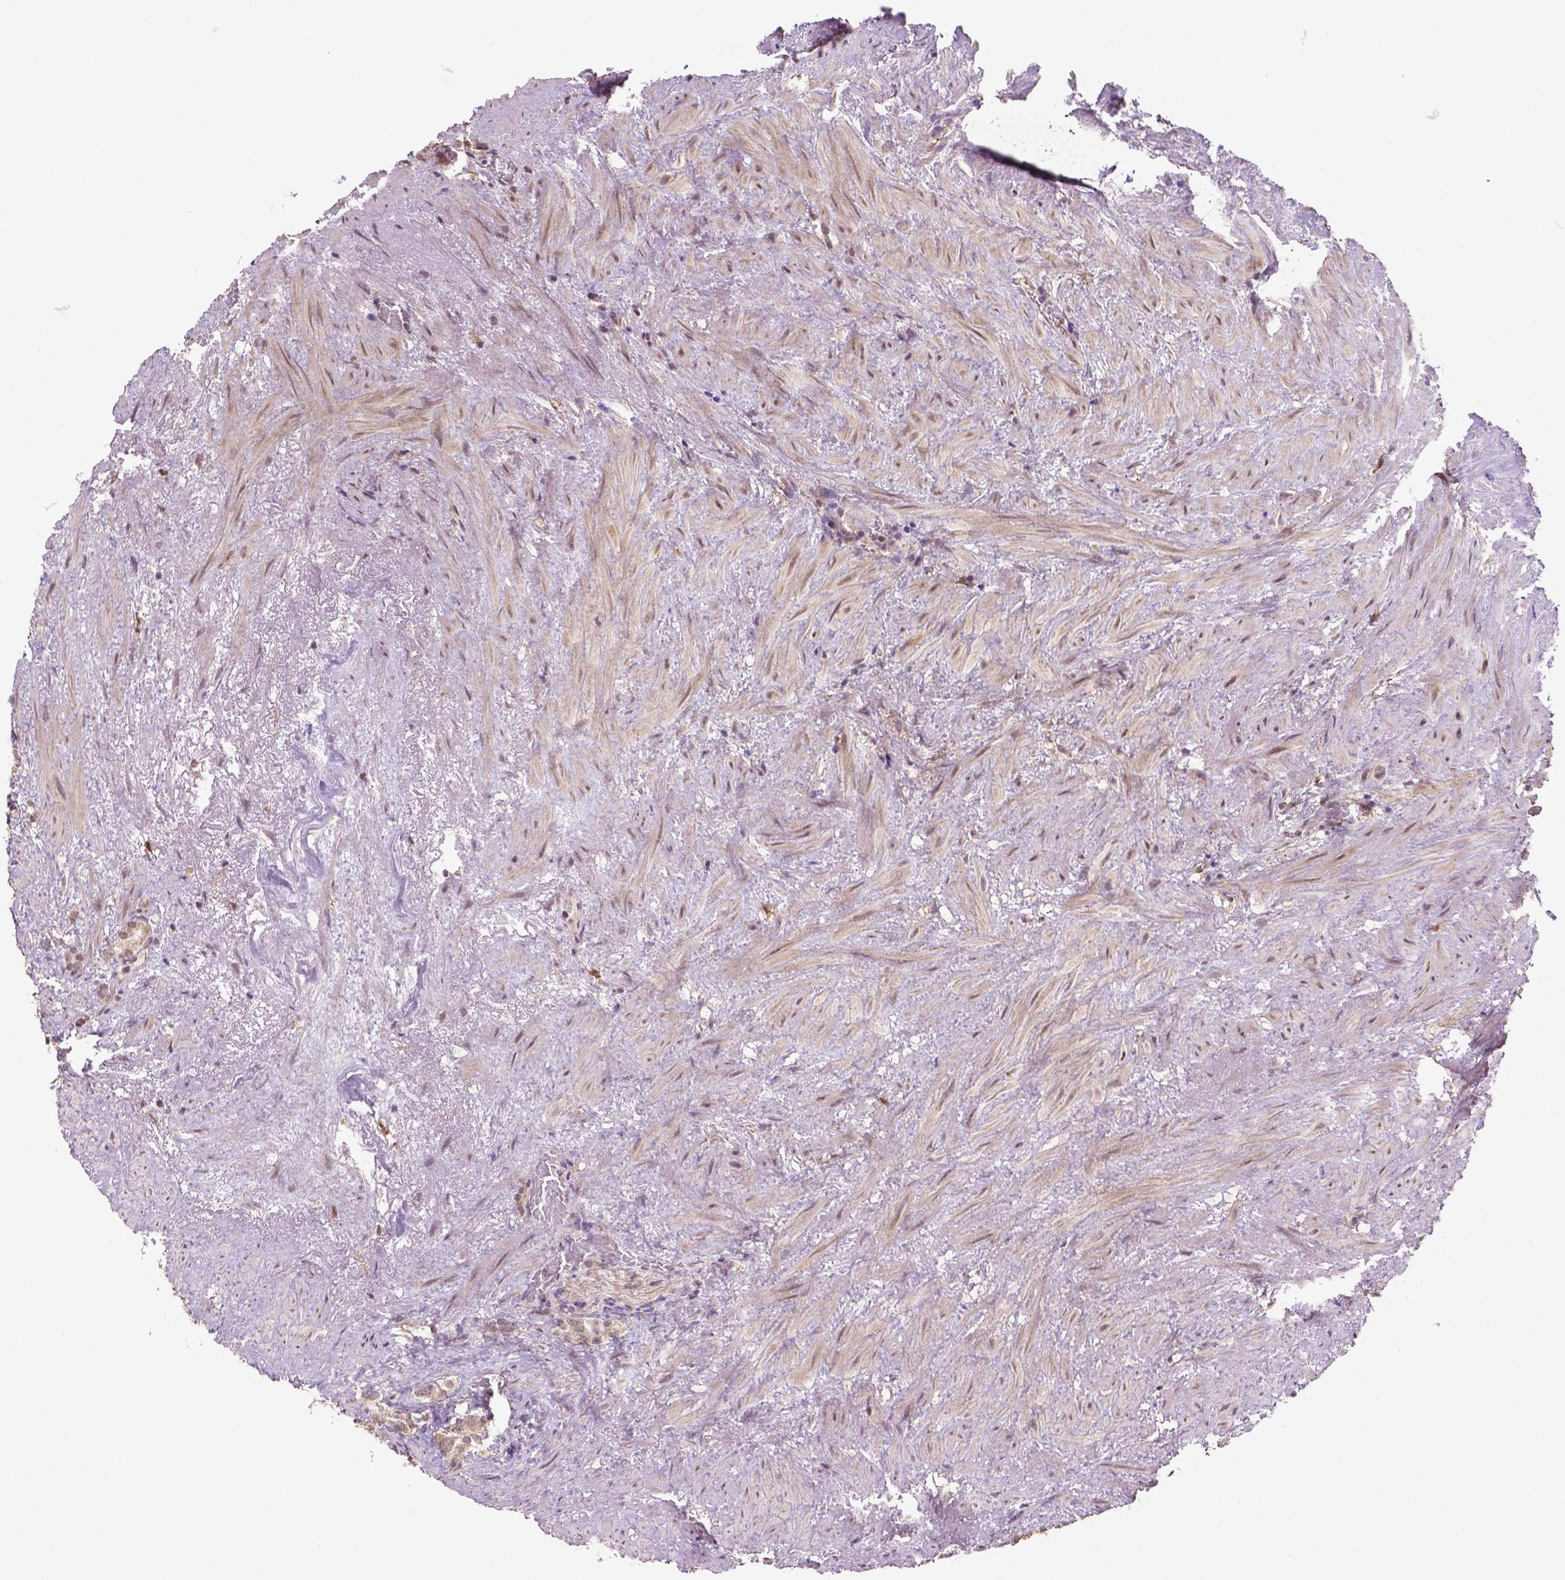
{"staining": {"intensity": "weak", "quantity": ">75%", "location": "cytoplasmic/membranous"}, "tissue": "prostate cancer", "cell_type": "Tumor cells", "image_type": "cancer", "snomed": [{"axis": "morphology", "description": "Adenocarcinoma, High grade"}, {"axis": "topography", "description": "Prostate"}], "caption": "Prostate cancer (adenocarcinoma (high-grade)) stained with DAB IHC reveals low levels of weak cytoplasmic/membranous expression in approximately >75% of tumor cells.", "gene": "NUDT10", "patient": {"sex": "male", "age": 84}}